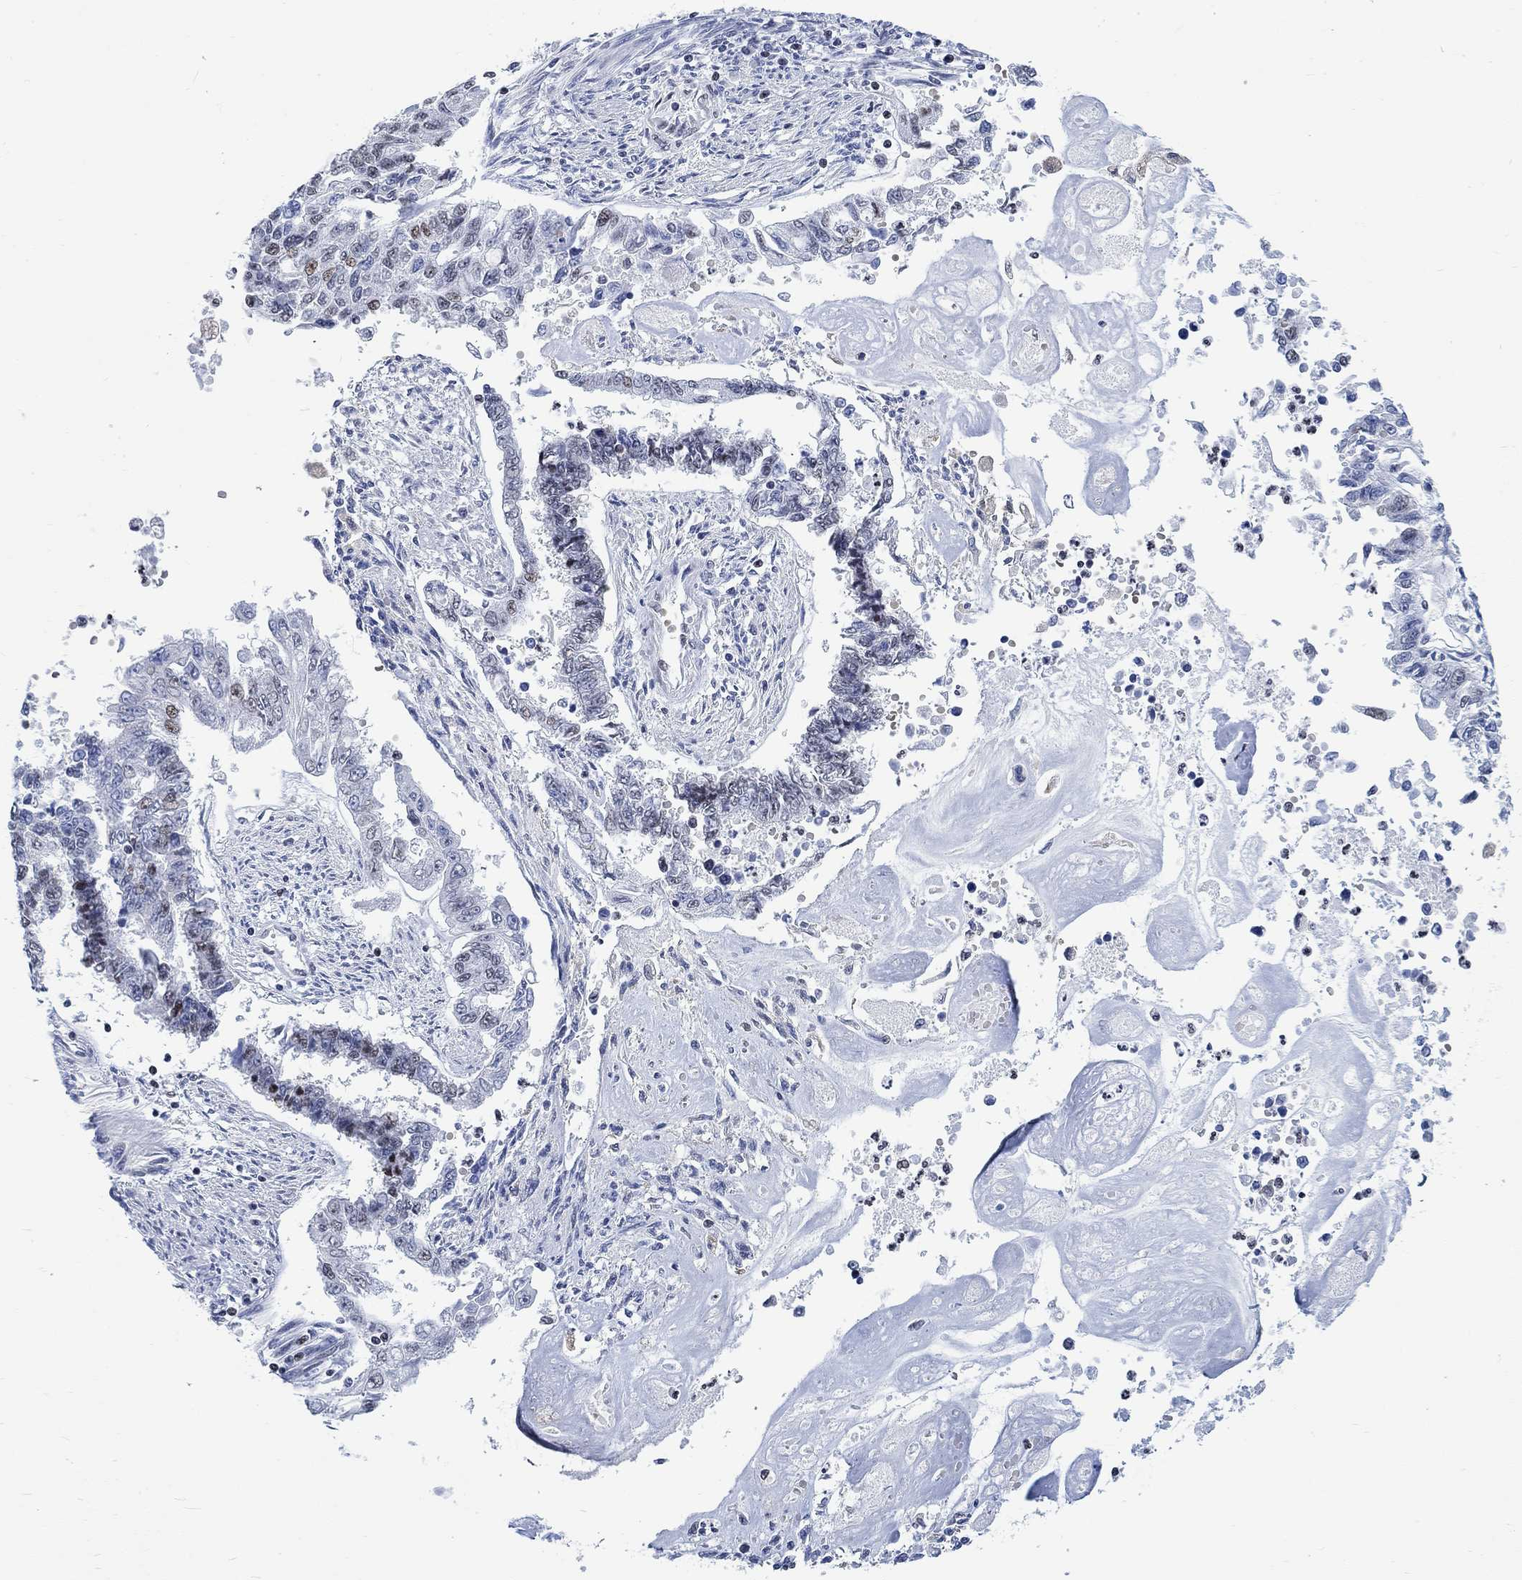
{"staining": {"intensity": "weak", "quantity": "<25%", "location": "nuclear"}, "tissue": "endometrial cancer", "cell_type": "Tumor cells", "image_type": "cancer", "snomed": [{"axis": "morphology", "description": "Adenocarcinoma, NOS"}, {"axis": "topography", "description": "Uterus"}], "caption": "Immunohistochemical staining of human endometrial adenocarcinoma demonstrates no significant positivity in tumor cells.", "gene": "KCNH8", "patient": {"sex": "female", "age": 59}}